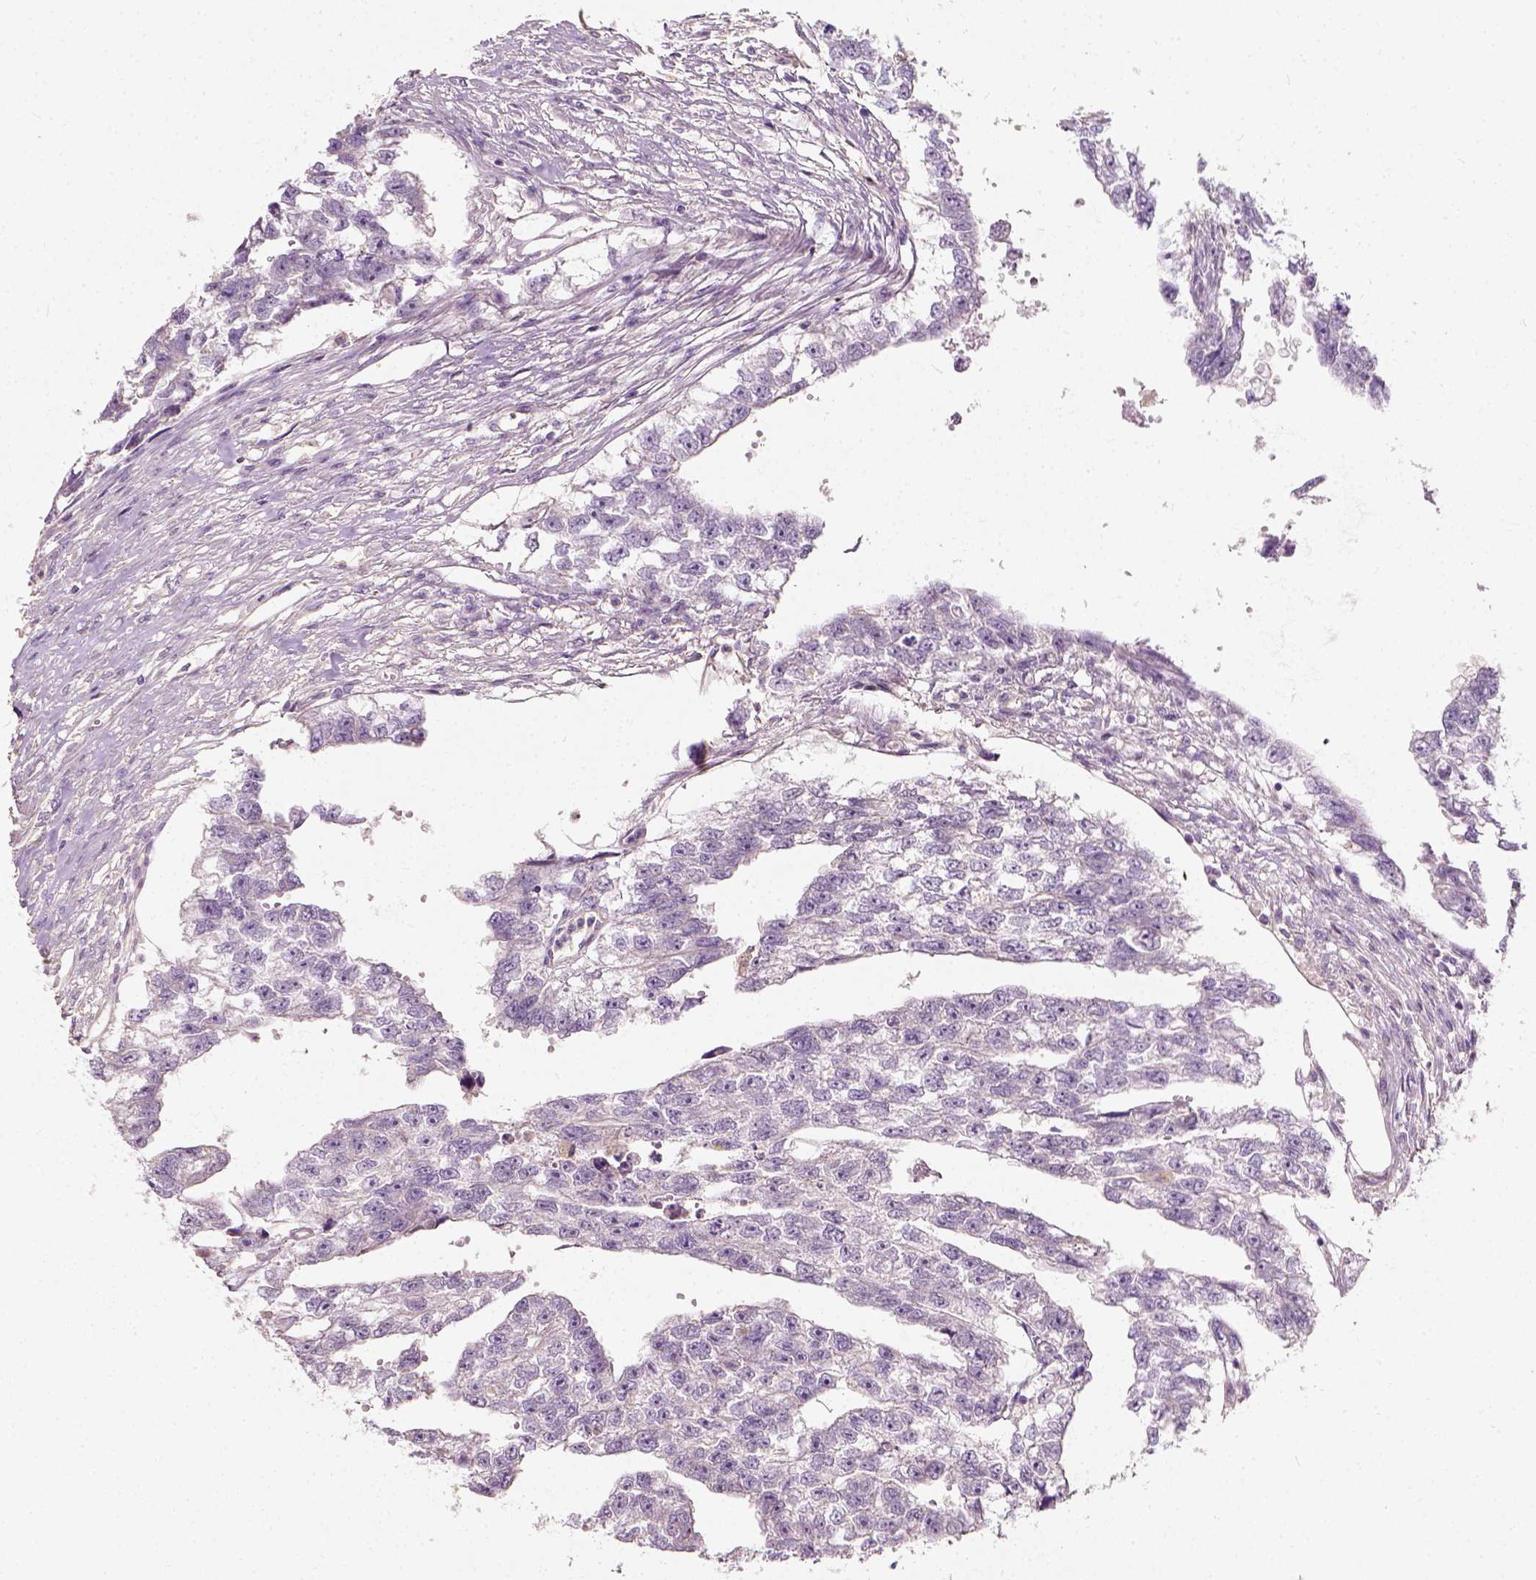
{"staining": {"intensity": "negative", "quantity": "none", "location": "none"}, "tissue": "testis cancer", "cell_type": "Tumor cells", "image_type": "cancer", "snomed": [{"axis": "morphology", "description": "Carcinoma, Embryonal, NOS"}, {"axis": "morphology", "description": "Teratoma, malignant, NOS"}, {"axis": "topography", "description": "Testis"}], "caption": "Testis cancer stained for a protein using immunohistochemistry (IHC) shows no positivity tumor cells.", "gene": "DHCR24", "patient": {"sex": "male", "age": 44}}